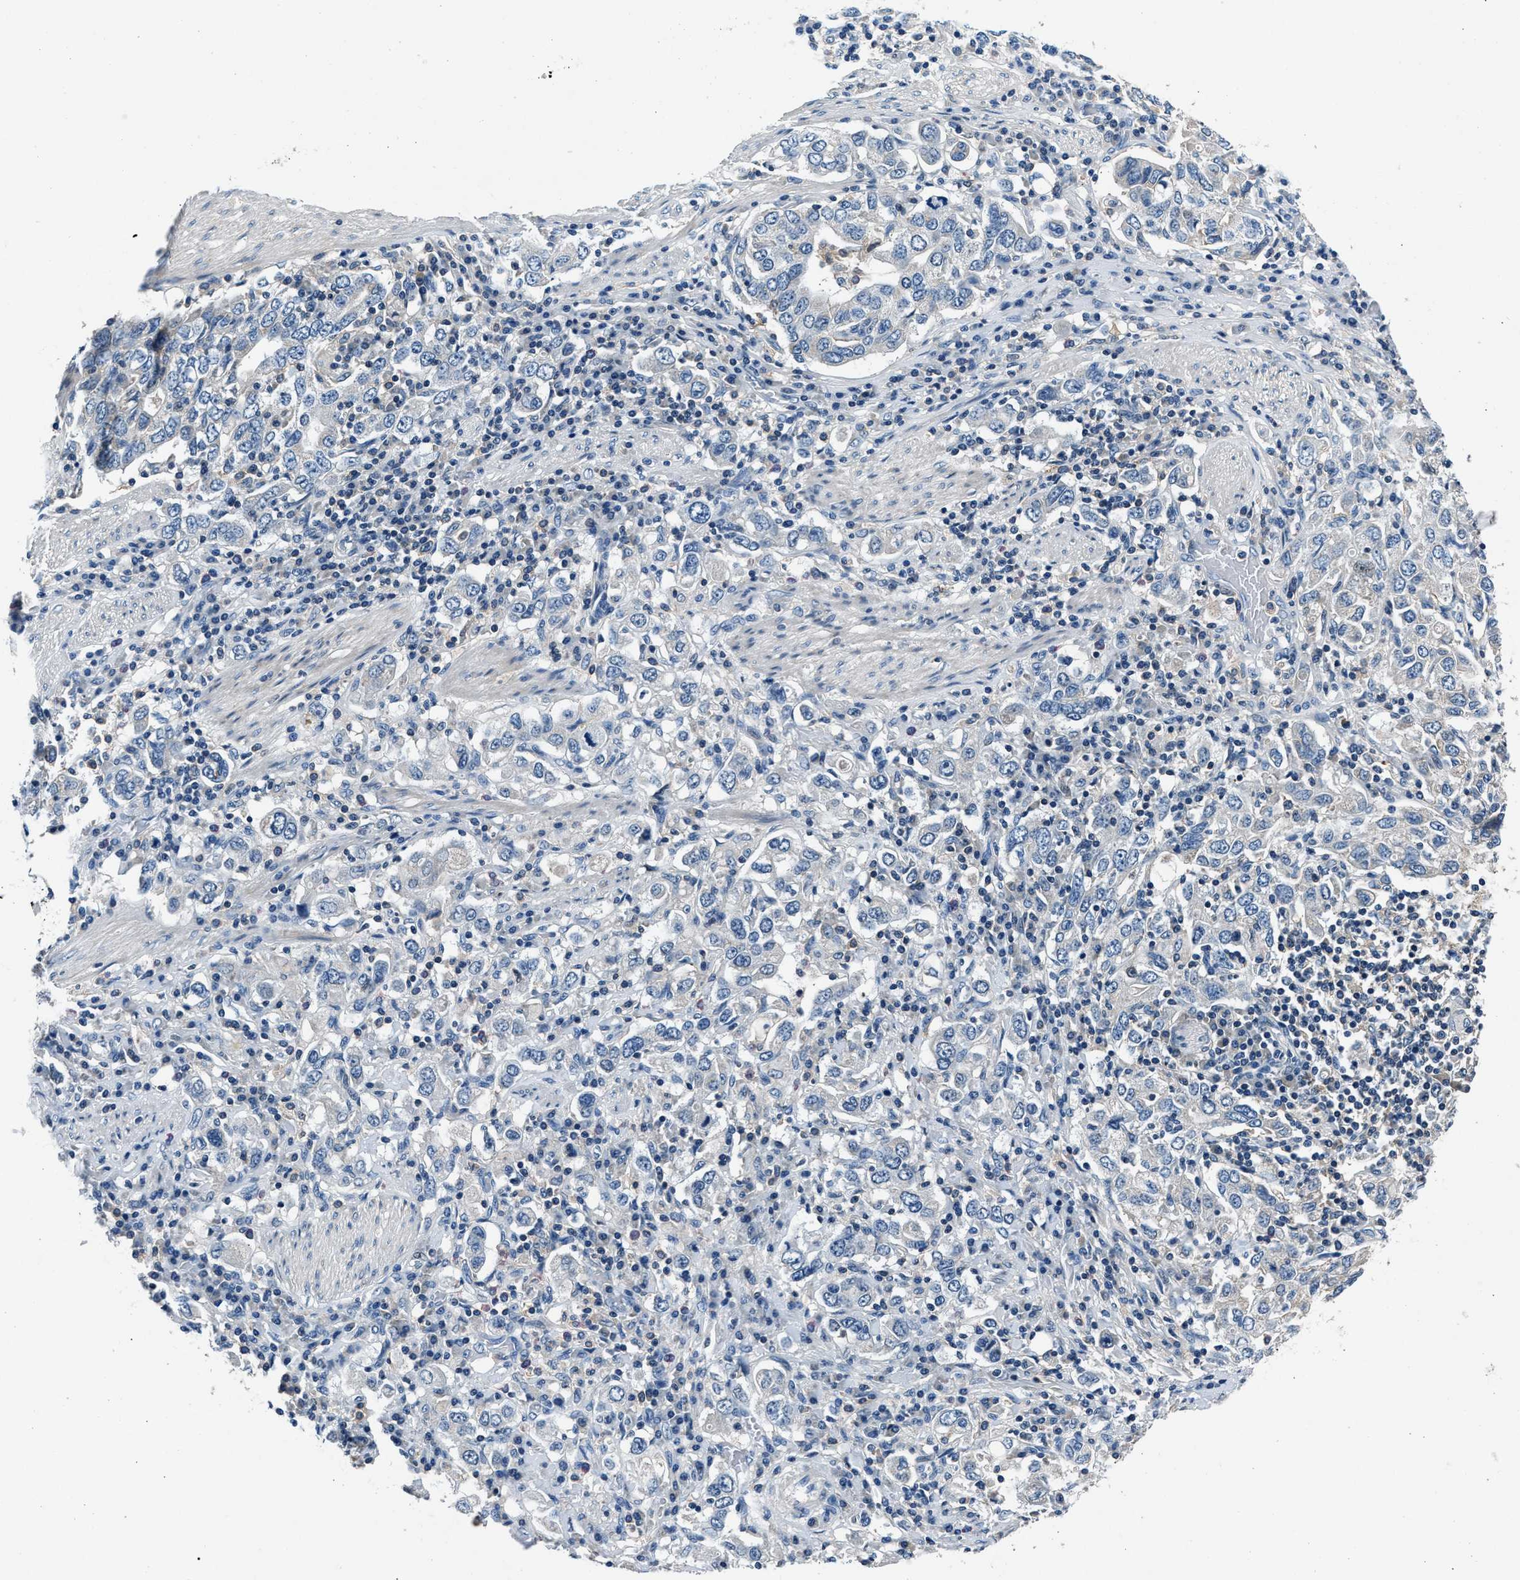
{"staining": {"intensity": "negative", "quantity": "none", "location": "none"}, "tissue": "stomach cancer", "cell_type": "Tumor cells", "image_type": "cancer", "snomed": [{"axis": "morphology", "description": "Adenocarcinoma, NOS"}, {"axis": "topography", "description": "Stomach, upper"}], "caption": "A histopathology image of human stomach cancer is negative for staining in tumor cells.", "gene": "DENND6B", "patient": {"sex": "male", "age": 62}}